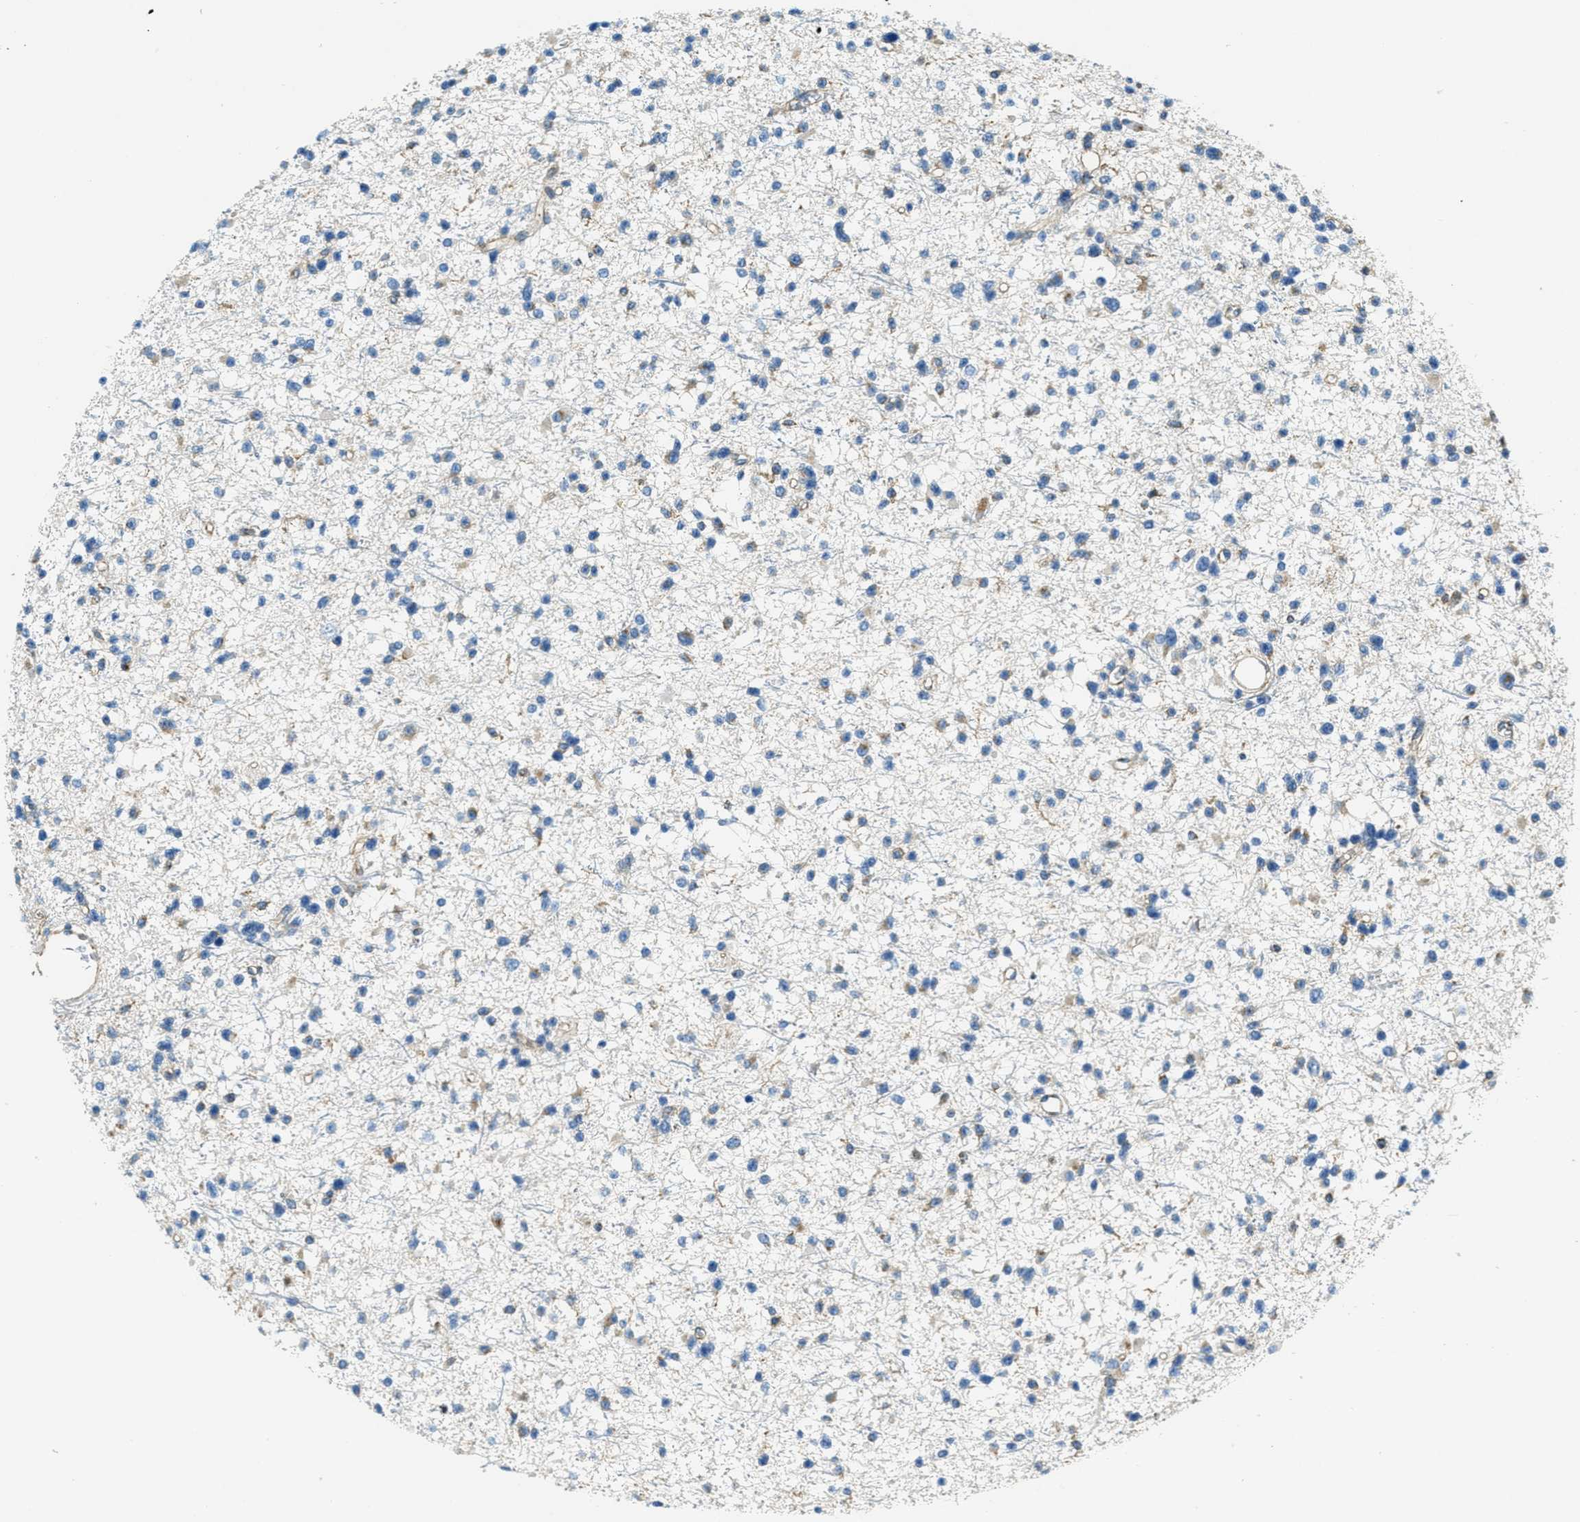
{"staining": {"intensity": "weak", "quantity": "25%-75%", "location": "cytoplasmic/membranous"}, "tissue": "glioma", "cell_type": "Tumor cells", "image_type": "cancer", "snomed": [{"axis": "morphology", "description": "Glioma, malignant, Low grade"}, {"axis": "topography", "description": "Brain"}], "caption": "The micrograph demonstrates immunohistochemical staining of malignant glioma (low-grade). There is weak cytoplasmic/membranous positivity is present in approximately 25%-75% of tumor cells.", "gene": "AP2B1", "patient": {"sex": "female", "age": 22}}